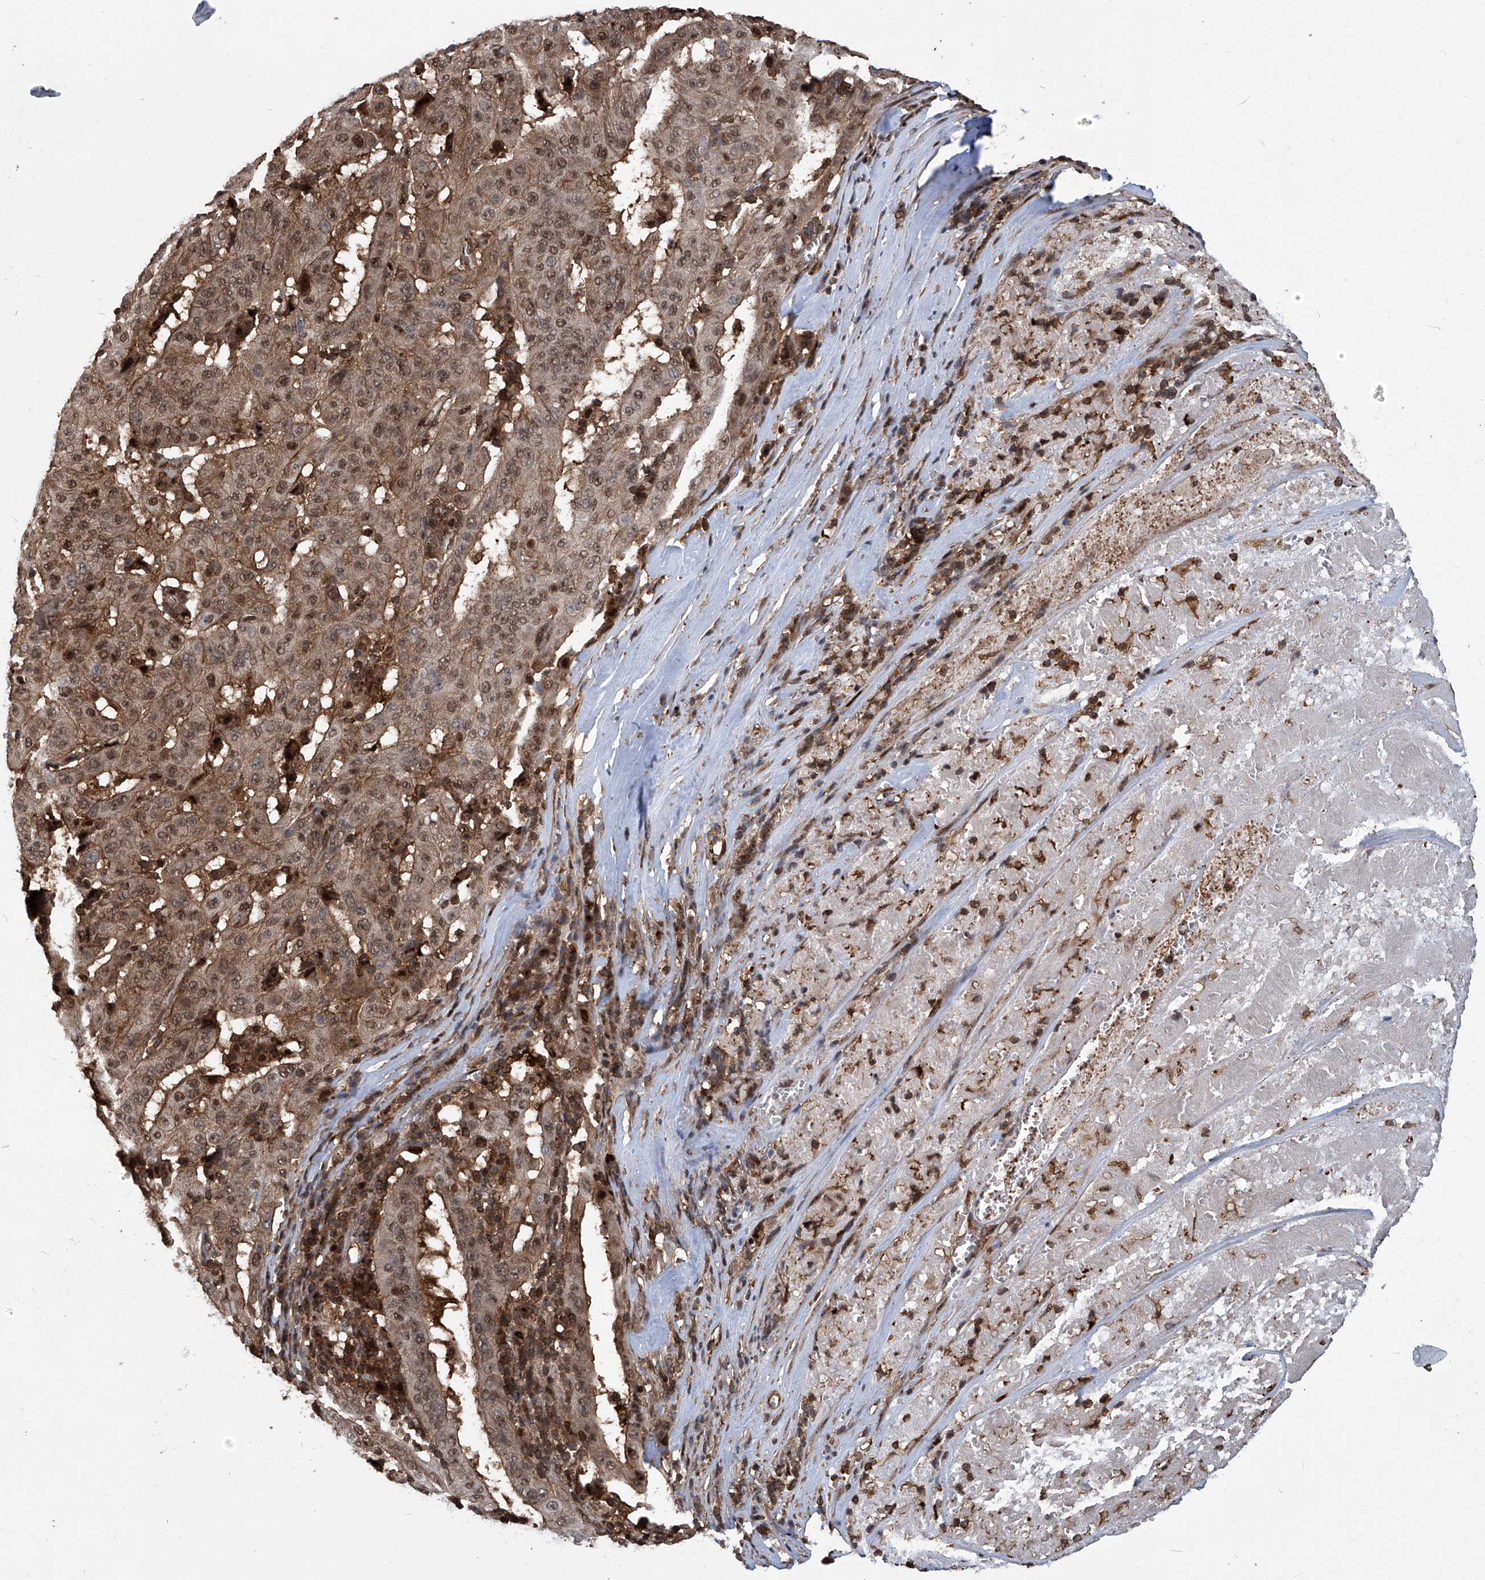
{"staining": {"intensity": "moderate", "quantity": ">75%", "location": "cytoplasmic/membranous,nuclear"}, "tissue": "pancreatic cancer", "cell_type": "Tumor cells", "image_type": "cancer", "snomed": [{"axis": "morphology", "description": "Adenocarcinoma, NOS"}, {"axis": "topography", "description": "Pancreas"}], "caption": "Moderate cytoplasmic/membranous and nuclear expression for a protein is present in about >75% of tumor cells of pancreatic cancer using IHC.", "gene": "PSMB1", "patient": {"sex": "male", "age": 63}}